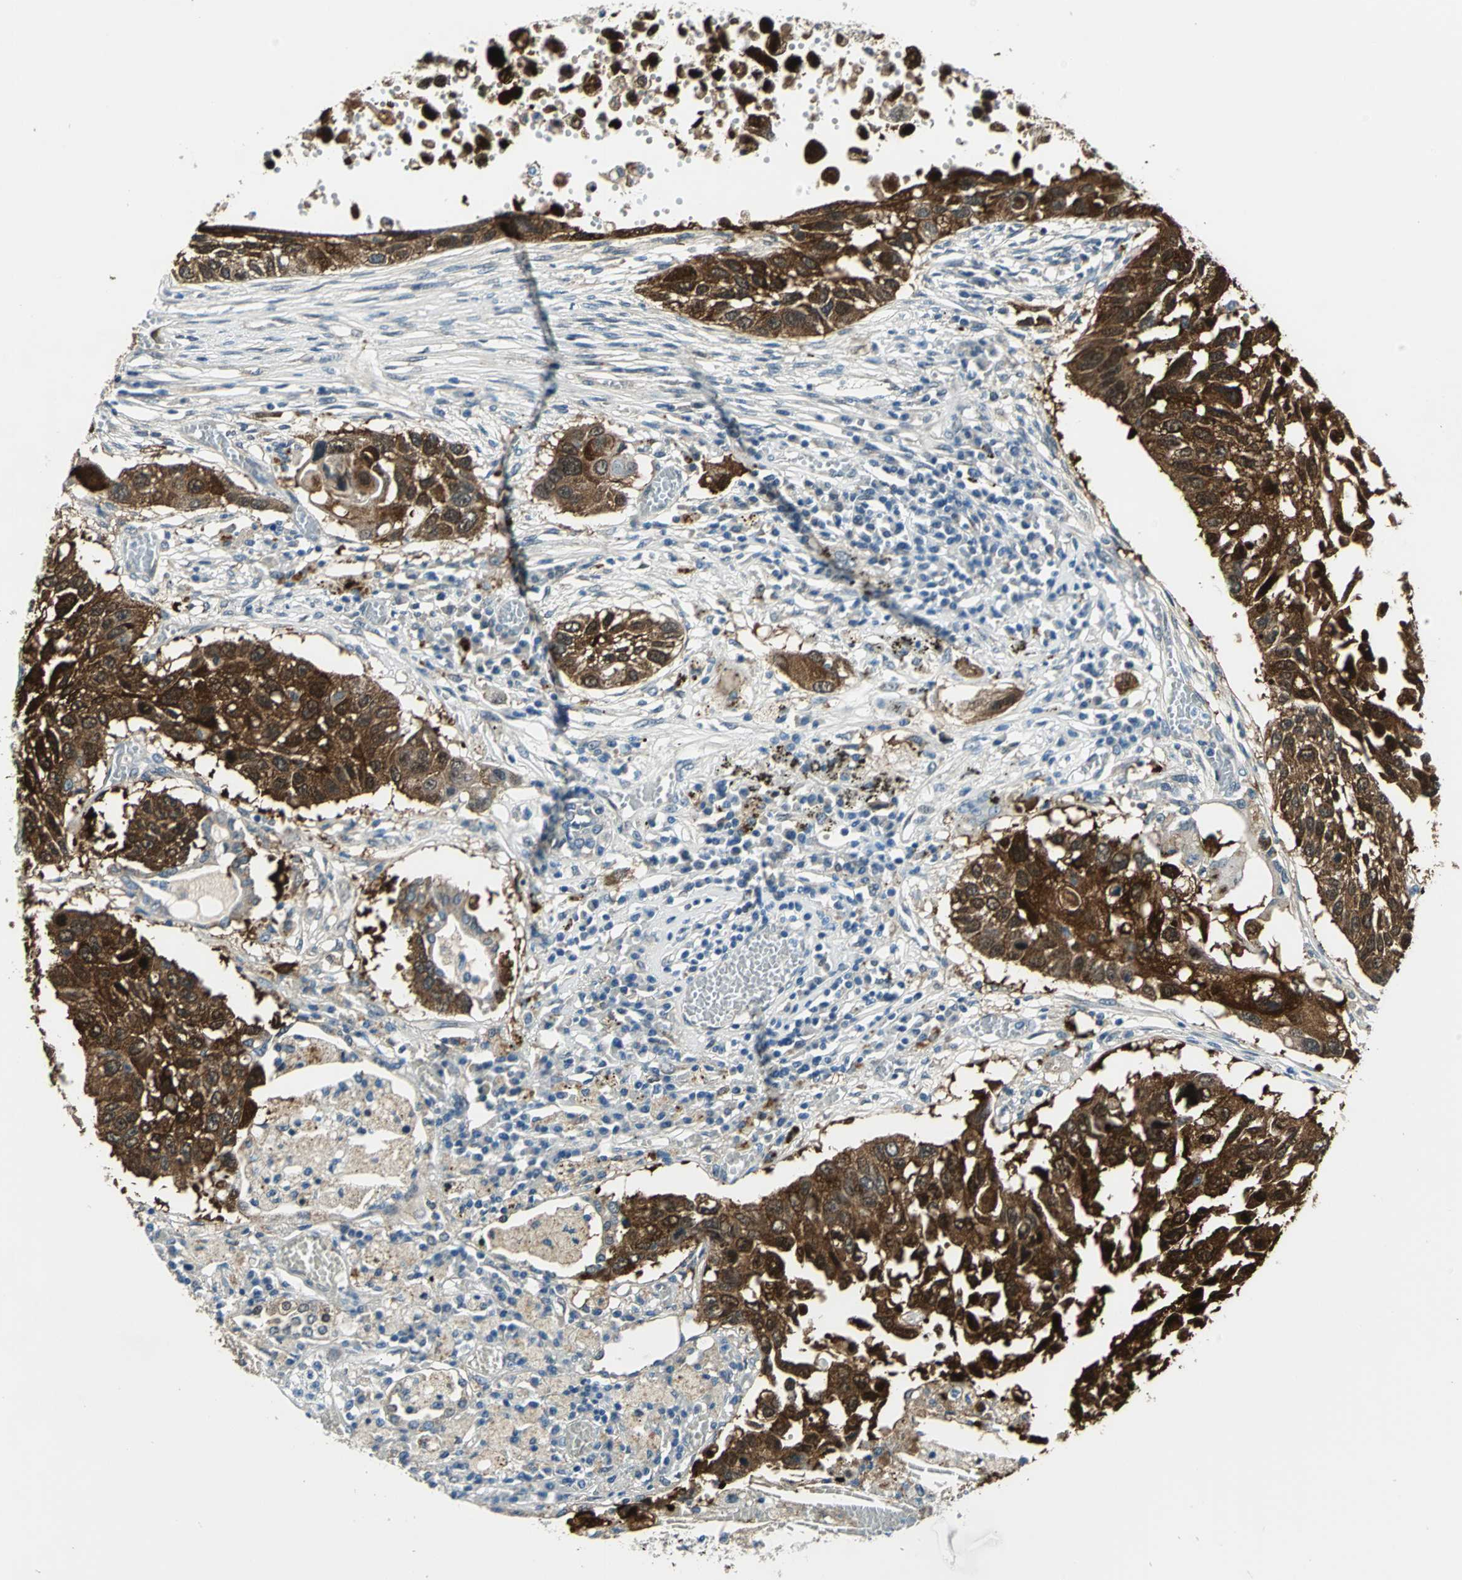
{"staining": {"intensity": "strong", "quantity": ">75%", "location": "cytoplasmic/membranous"}, "tissue": "lung cancer", "cell_type": "Tumor cells", "image_type": "cancer", "snomed": [{"axis": "morphology", "description": "Squamous cell carcinoma, NOS"}, {"axis": "topography", "description": "Lung"}], "caption": "A brown stain shows strong cytoplasmic/membranous expression of a protein in lung cancer tumor cells.", "gene": "HSPB1", "patient": {"sex": "male", "age": 71}}